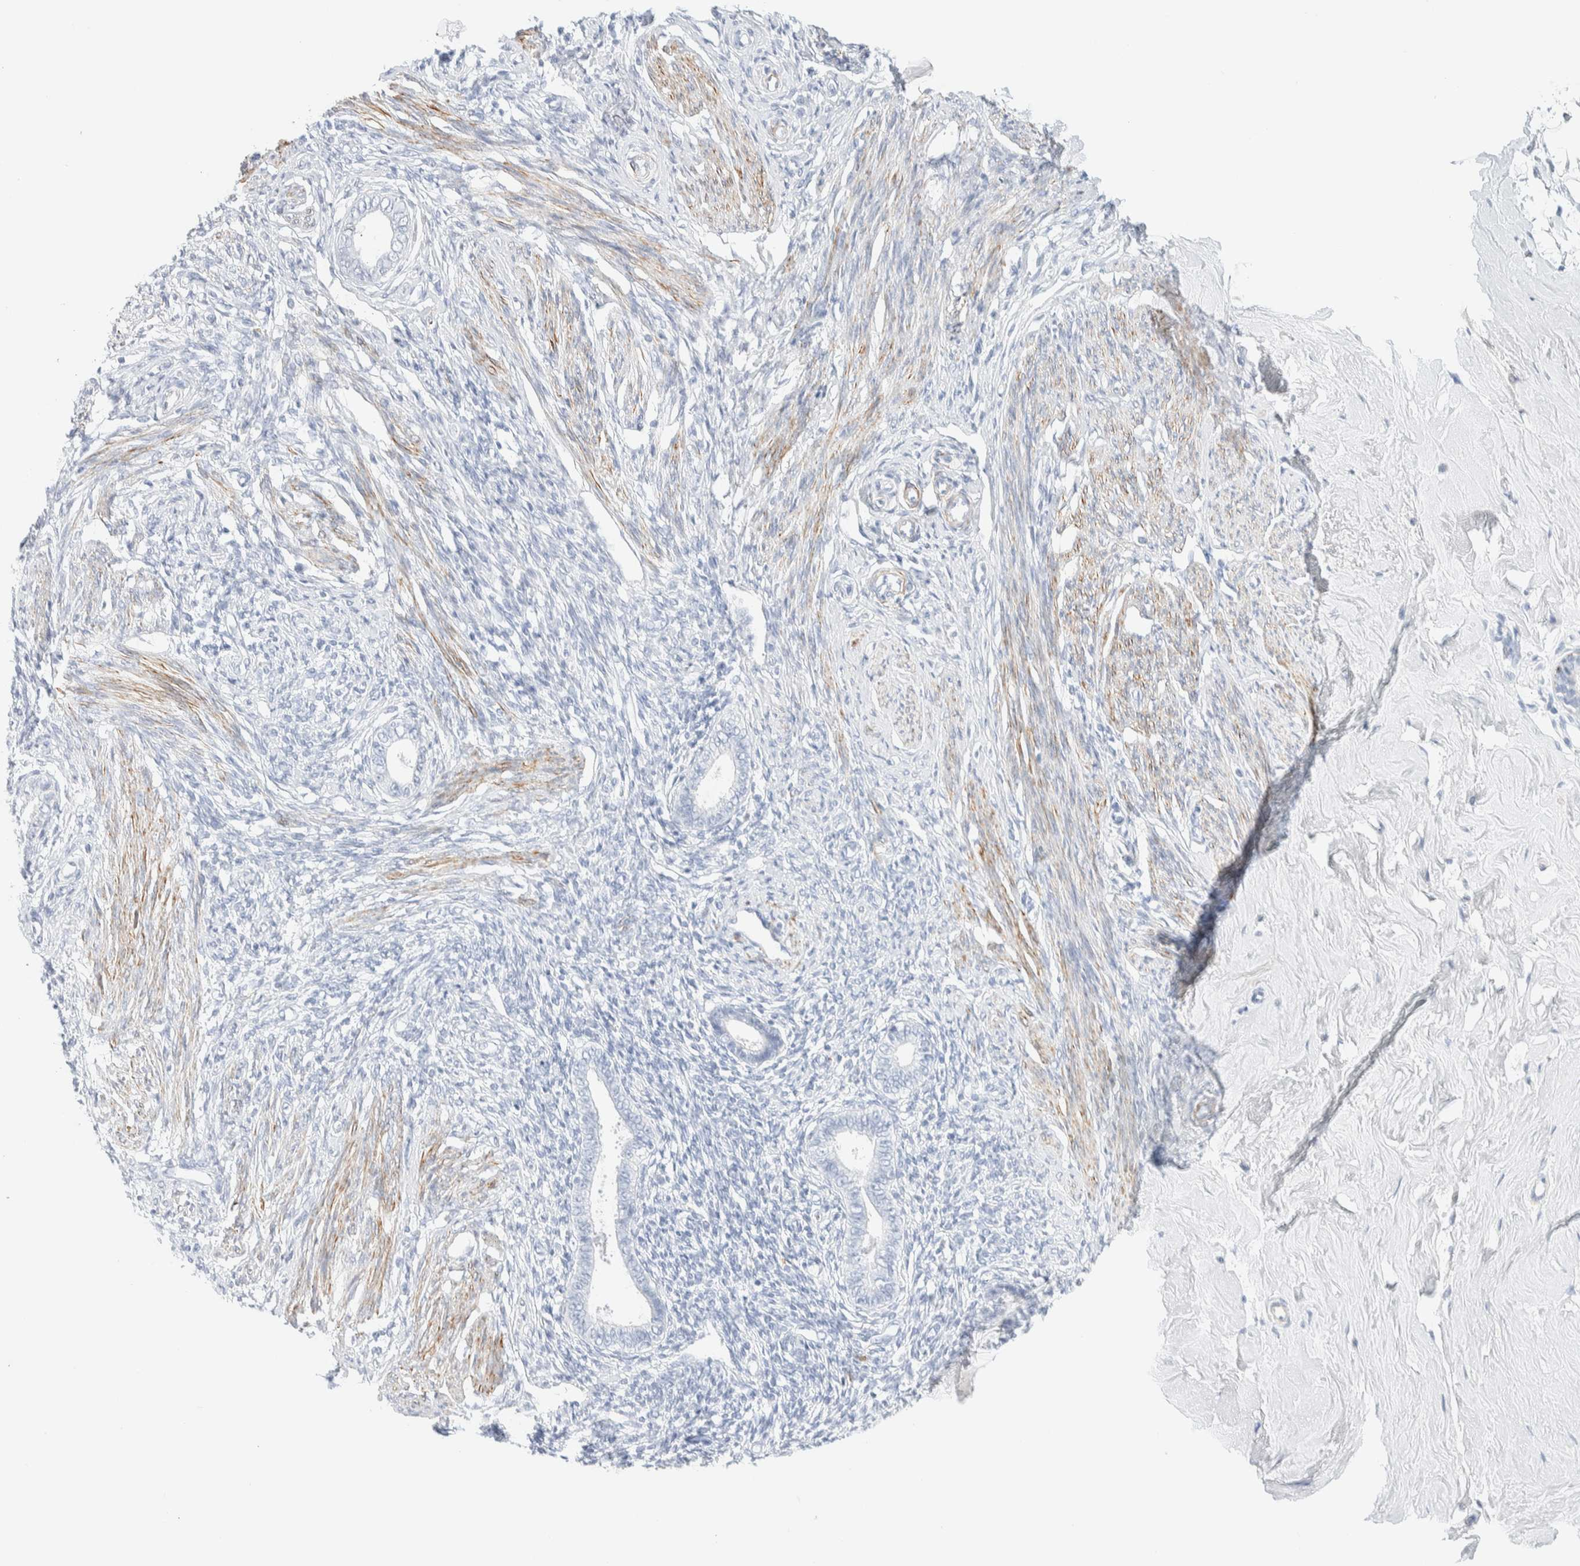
{"staining": {"intensity": "negative", "quantity": "none", "location": "none"}, "tissue": "endometrium", "cell_type": "Cells in endometrial stroma", "image_type": "normal", "snomed": [{"axis": "morphology", "description": "Normal tissue, NOS"}, {"axis": "topography", "description": "Endometrium"}], "caption": "The immunohistochemistry image has no significant positivity in cells in endometrial stroma of endometrium.", "gene": "AFMID", "patient": {"sex": "female", "age": 56}}